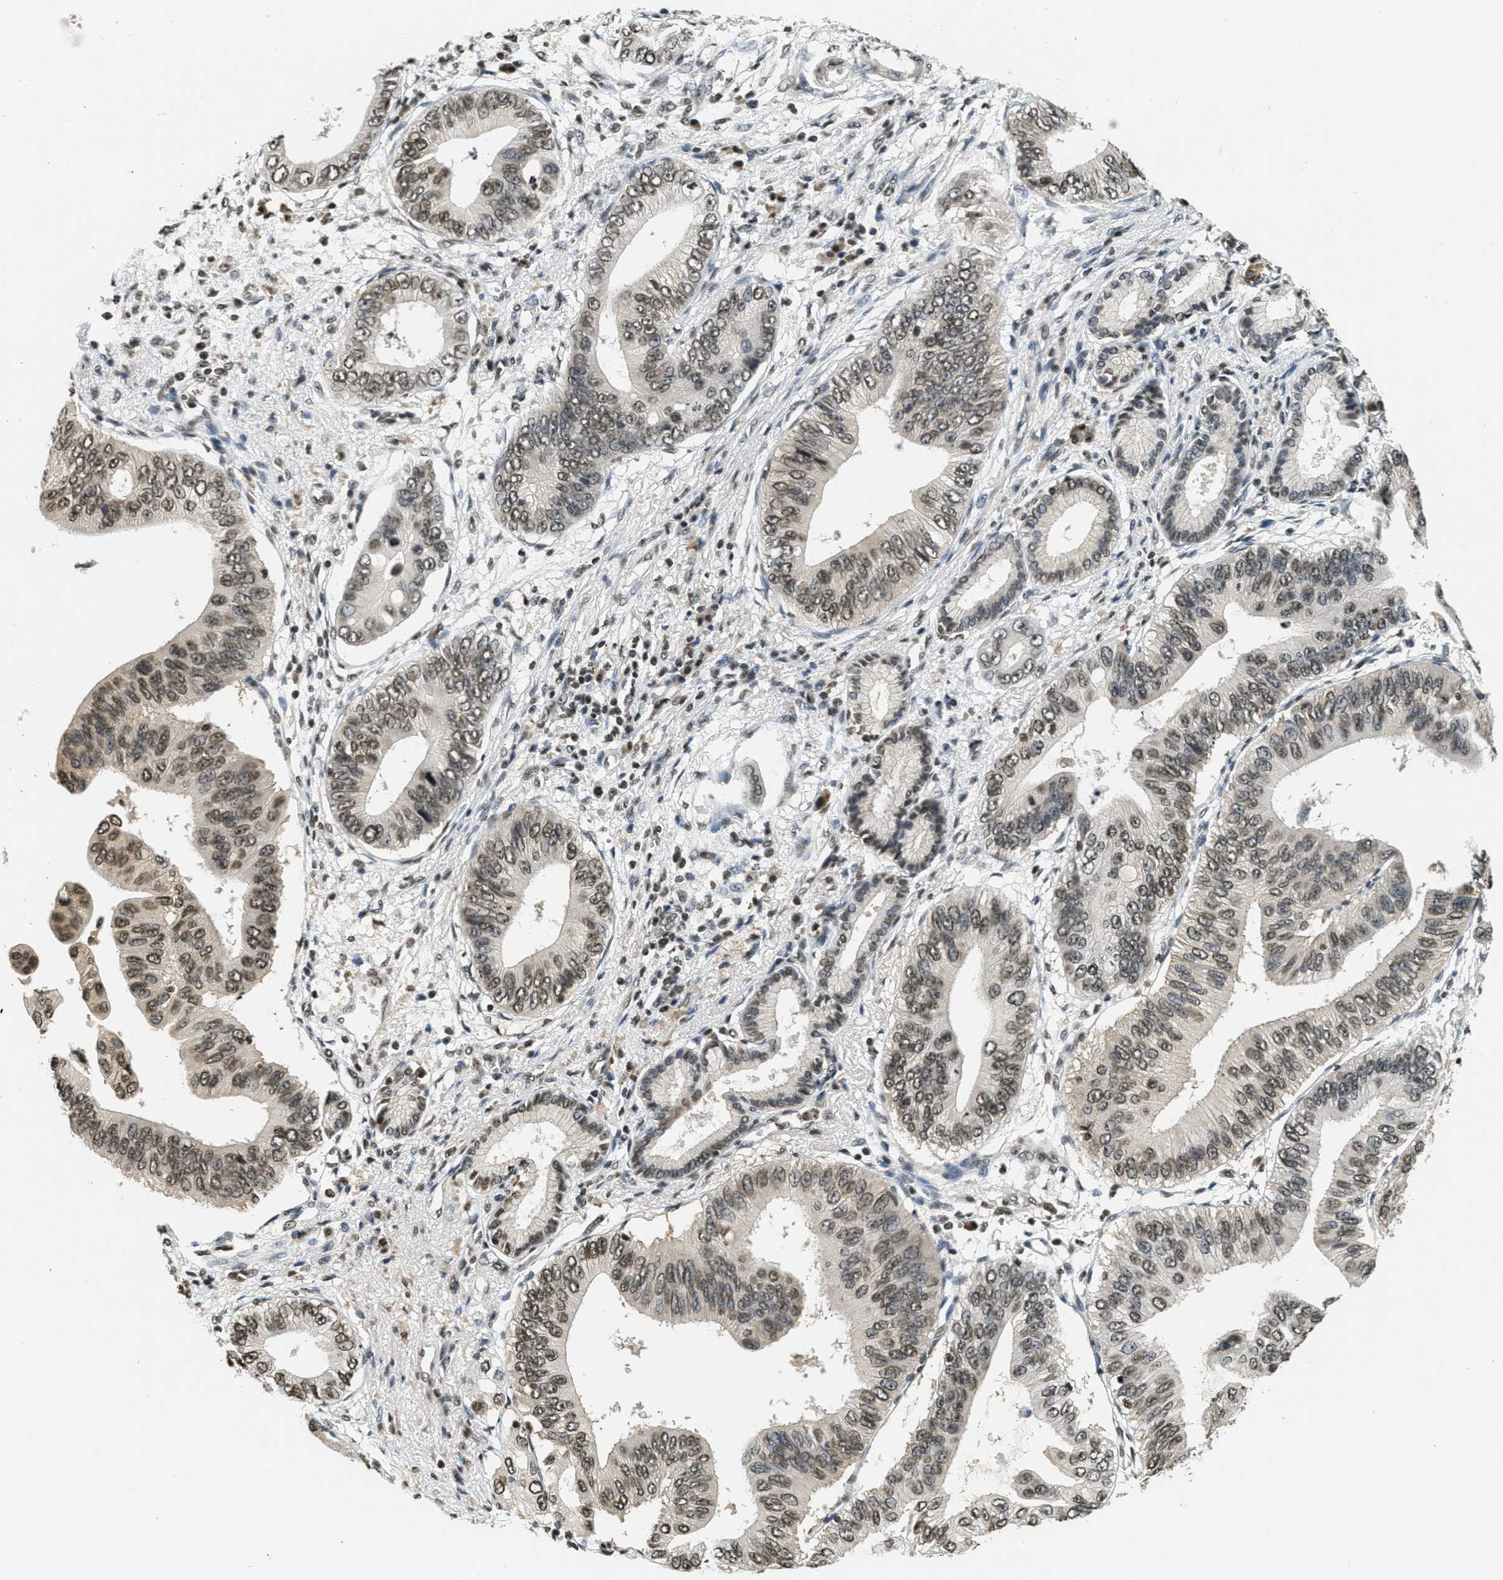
{"staining": {"intensity": "moderate", "quantity": ">75%", "location": "nuclear"}, "tissue": "pancreatic cancer", "cell_type": "Tumor cells", "image_type": "cancer", "snomed": [{"axis": "morphology", "description": "Adenocarcinoma, NOS"}, {"axis": "topography", "description": "Pancreas"}], "caption": "IHC of human pancreatic cancer reveals medium levels of moderate nuclear staining in about >75% of tumor cells.", "gene": "LDB2", "patient": {"sex": "male", "age": 77}}